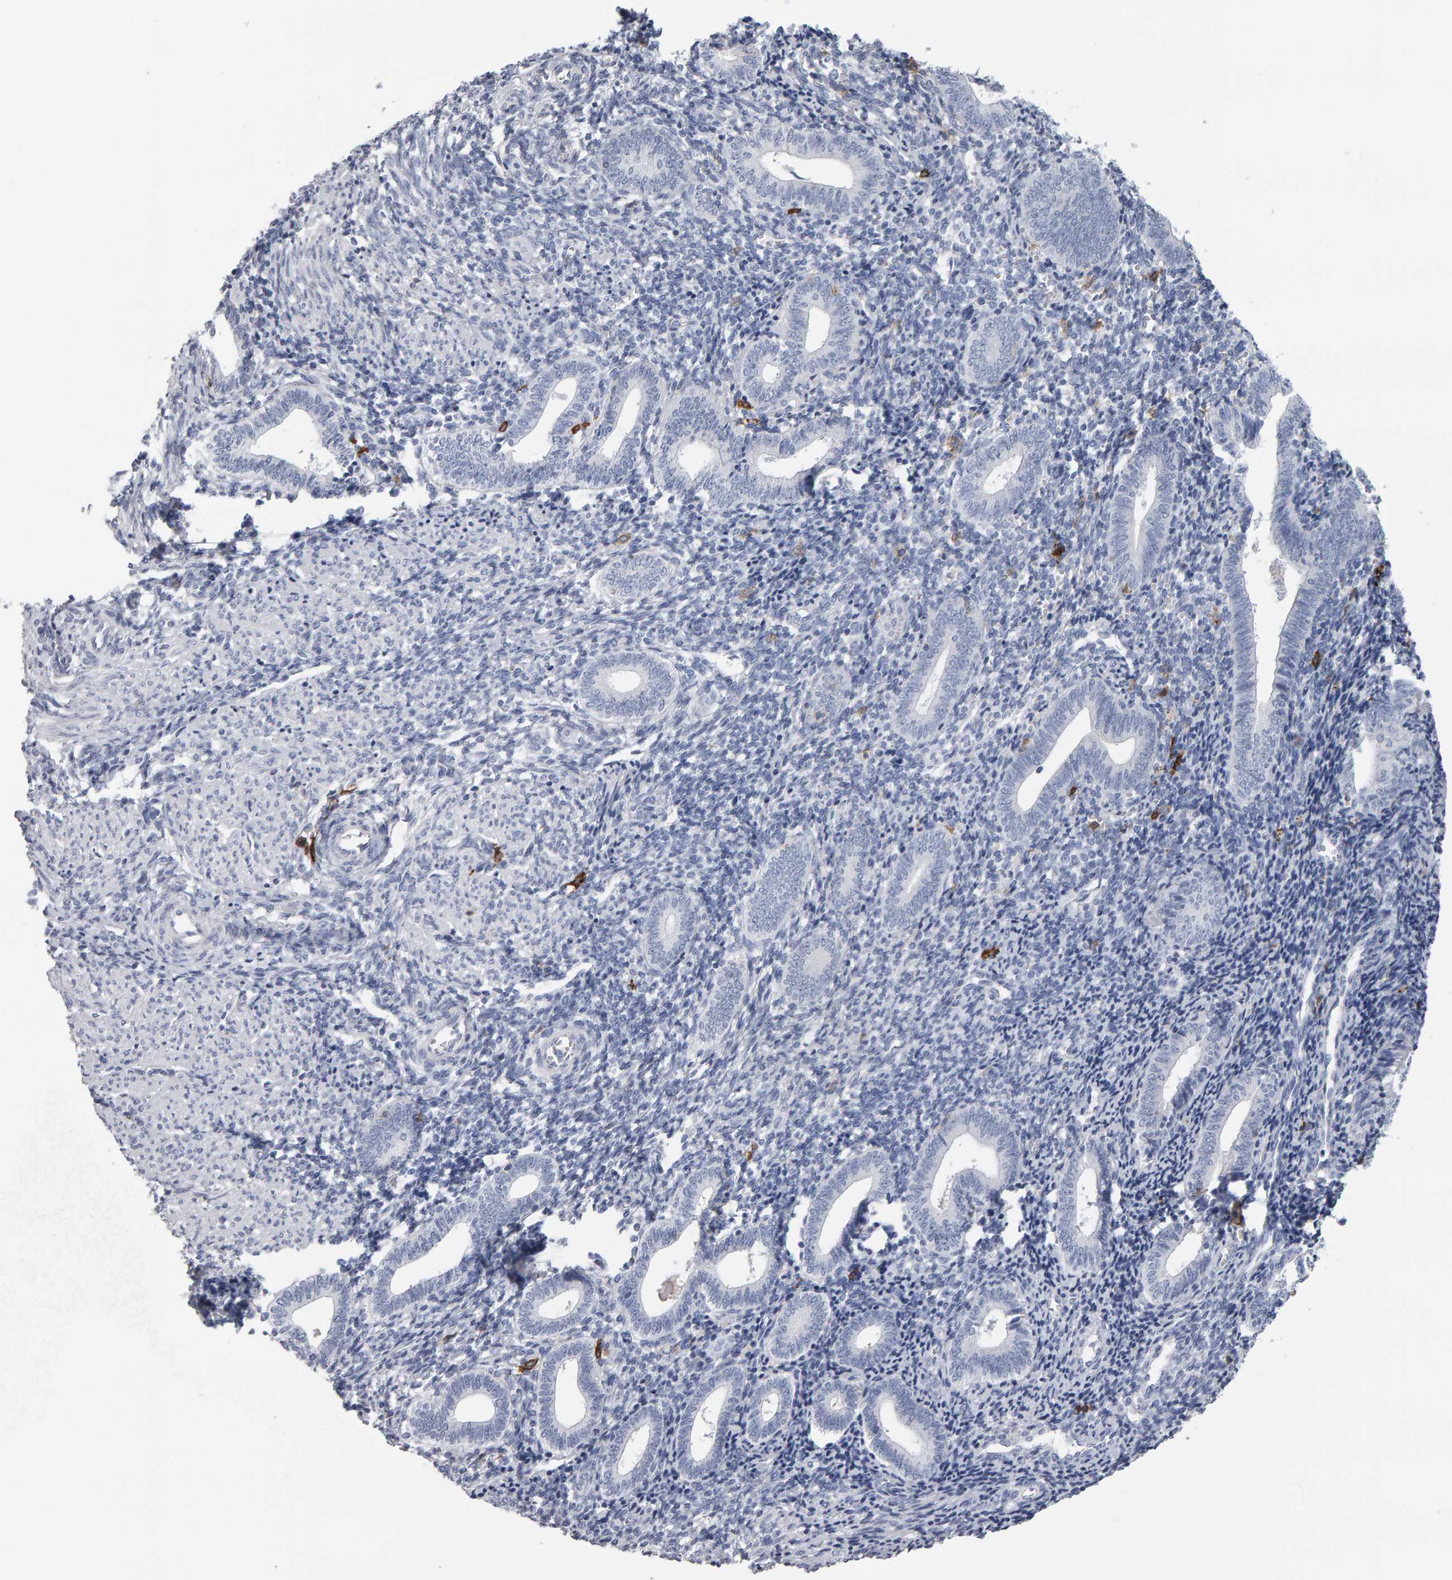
{"staining": {"intensity": "negative", "quantity": "none", "location": "none"}, "tissue": "endometrium", "cell_type": "Cells in endometrial stroma", "image_type": "normal", "snomed": [{"axis": "morphology", "description": "Normal tissue, NOS"}, {"axis": "topography", "description": "Uterus"}, {"axis": "topography", "description": "Endometrium"}], "caption": "Benign endometrium was stained to show a protein in brown. There is no significant positivity in cells in endometrial stroma.", "gene": "CD38", "patient": {"sex": "female", "age": 33}}